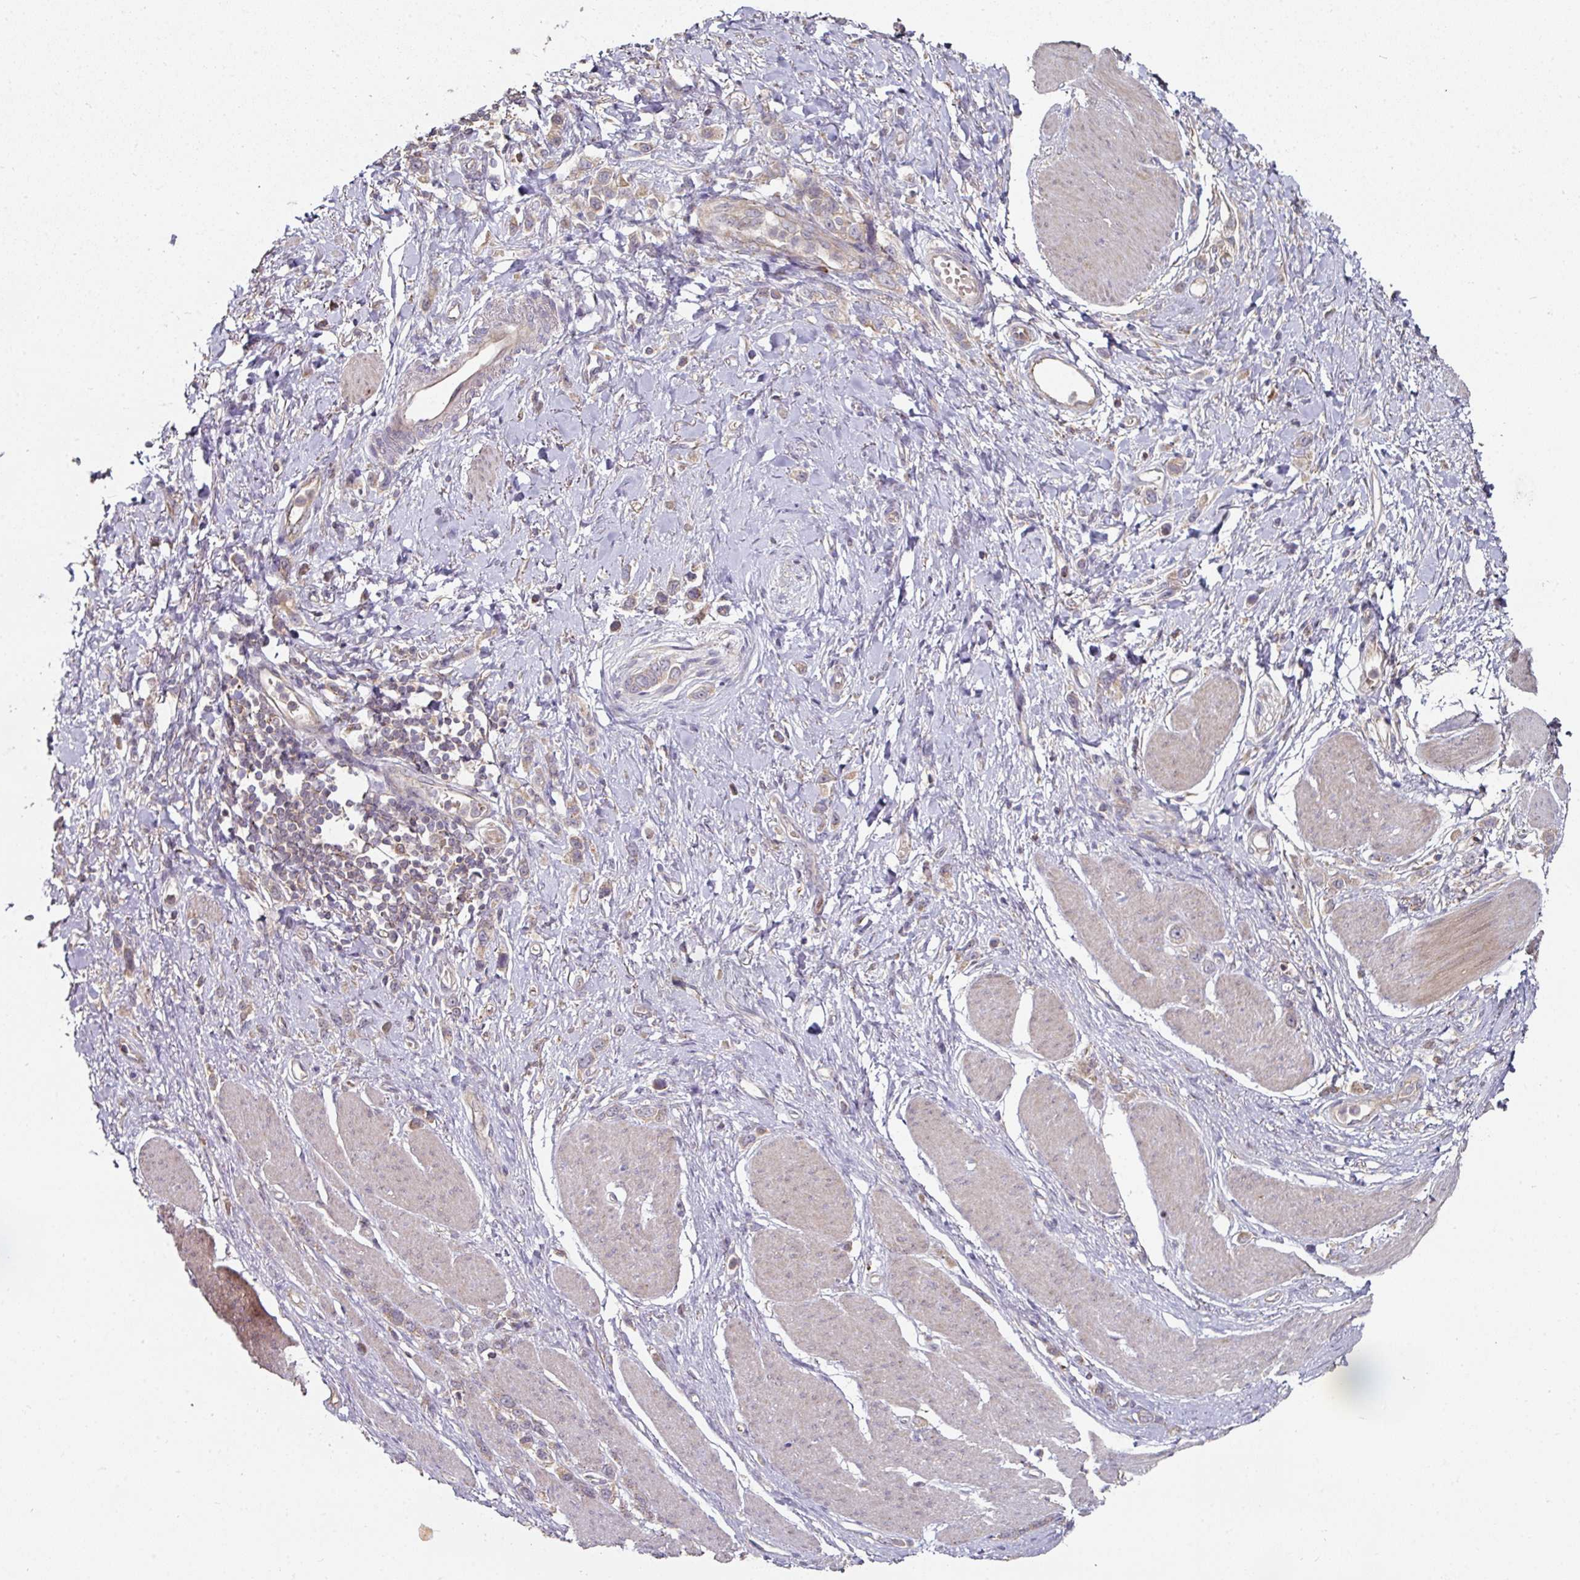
{"staining": {"intensity": "weak", "quantity": ">75%", "location": "cytoplasmic/membranous"}, "tissue": "stomach cancer", "cell_type": "Tumor cells", "image_type": "cancer", "snomed": [{"axis": "morphology", "description": "Adenocarcinoma, NOS"}, {"axis": "topography", "description": "Stomach"}], "caption": "Approximately >75% of tumor cells in human stomach cancer (adenocarcinoma) show weak cytoplasmic/membranous protein expression as visualized by brown immunohistochemical staining.", "gene": "DNAJC7", "patient": {"sex": "female", "age": 65}}